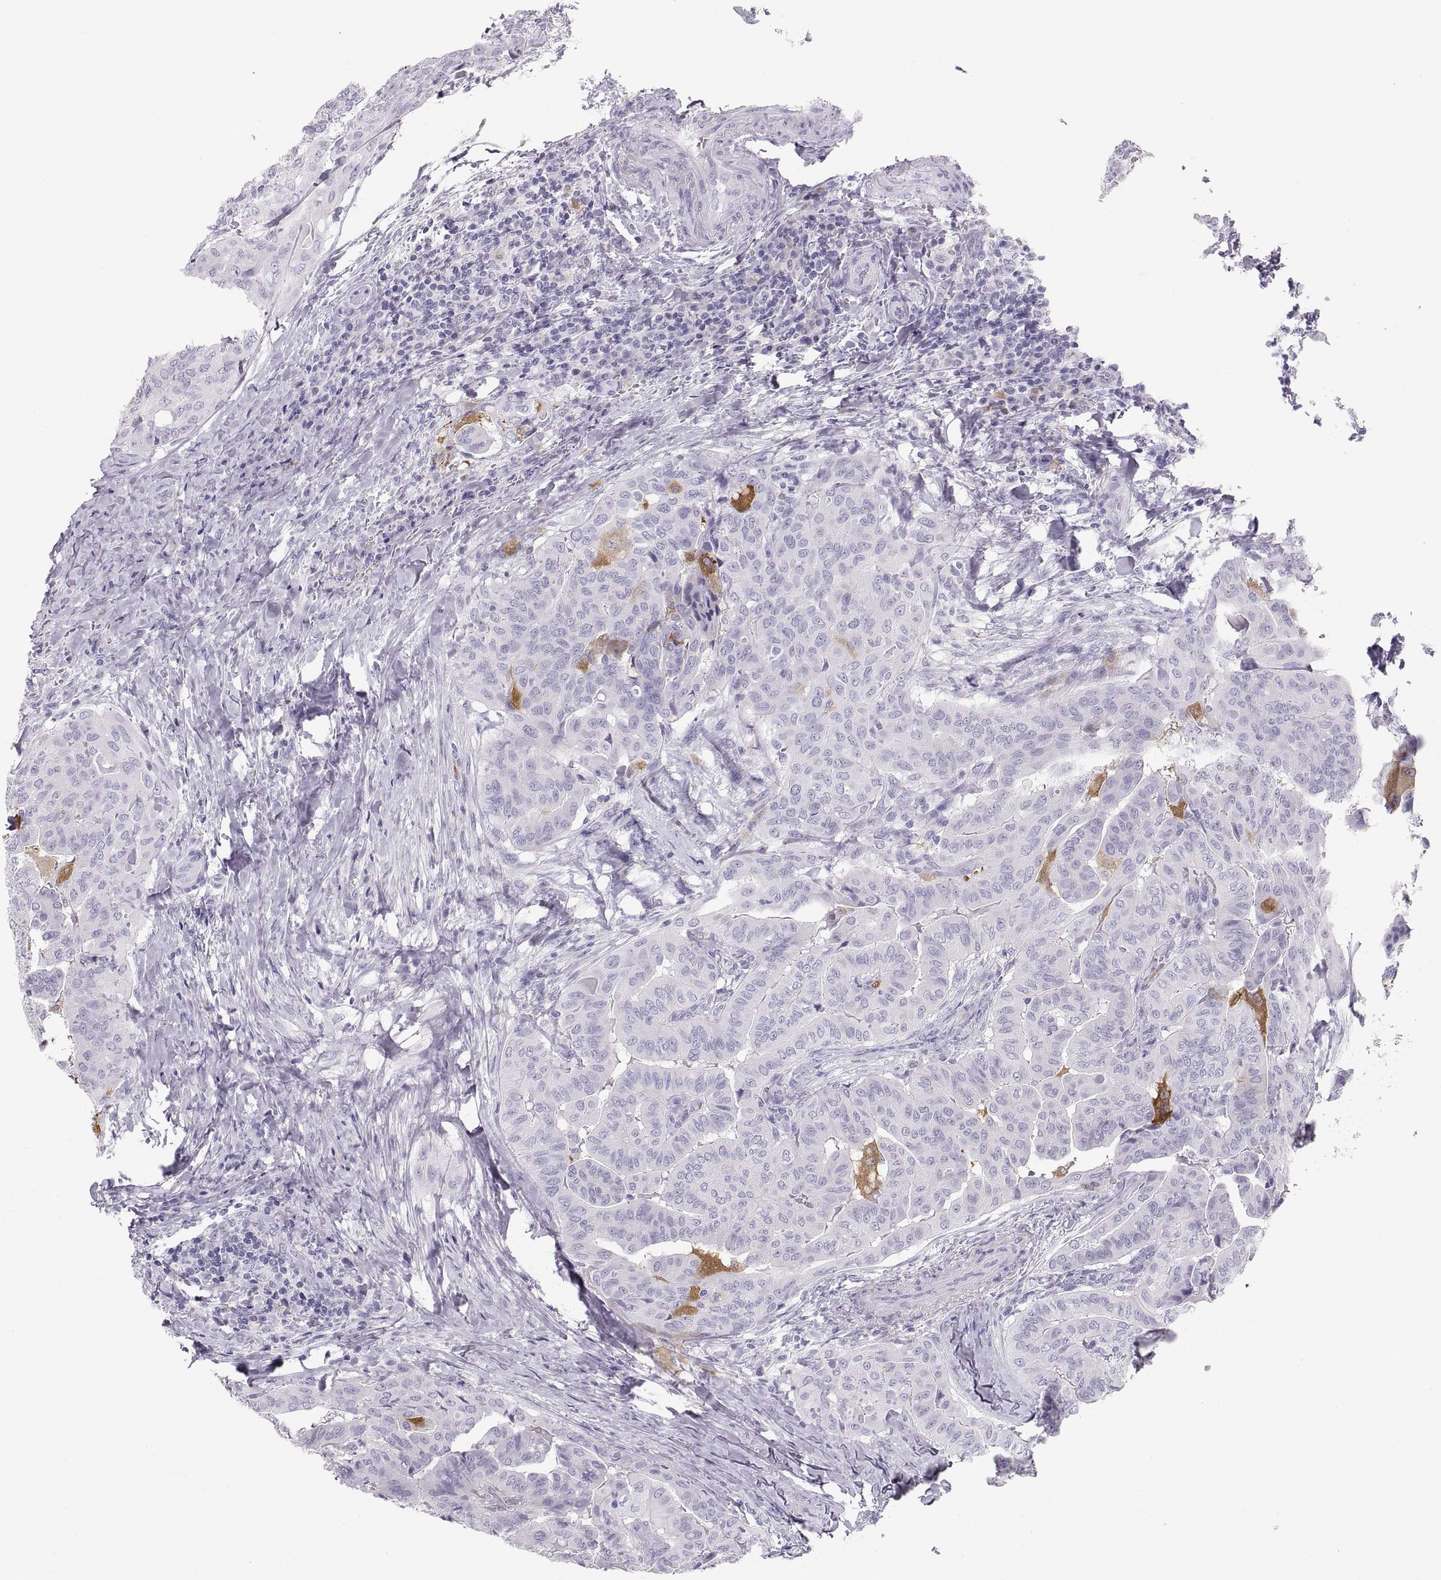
{"staining": {"intensity": "negative", "quantity": "none", "location": "none"}, "tissue": "thyroid cancer", "cell_type": "Tumor cells", "image_type": "cancer", "snomed": [{"axis": "morphology", "description": "Papillary adenocarcinoma, NOS"}, {"axis": "topography", "description": "Thyroid gland"}], "caption": "Immunohistochemistry (IHC) of thyroid cancer reveals no positivity in tumor cells. Brightfield microscopy of IHC stained with DAB (brown) and hematoxylin (blue), captured at high magnification.", "gene": "SLC22A6", "patient": {"sex": "female", "age": 68}}